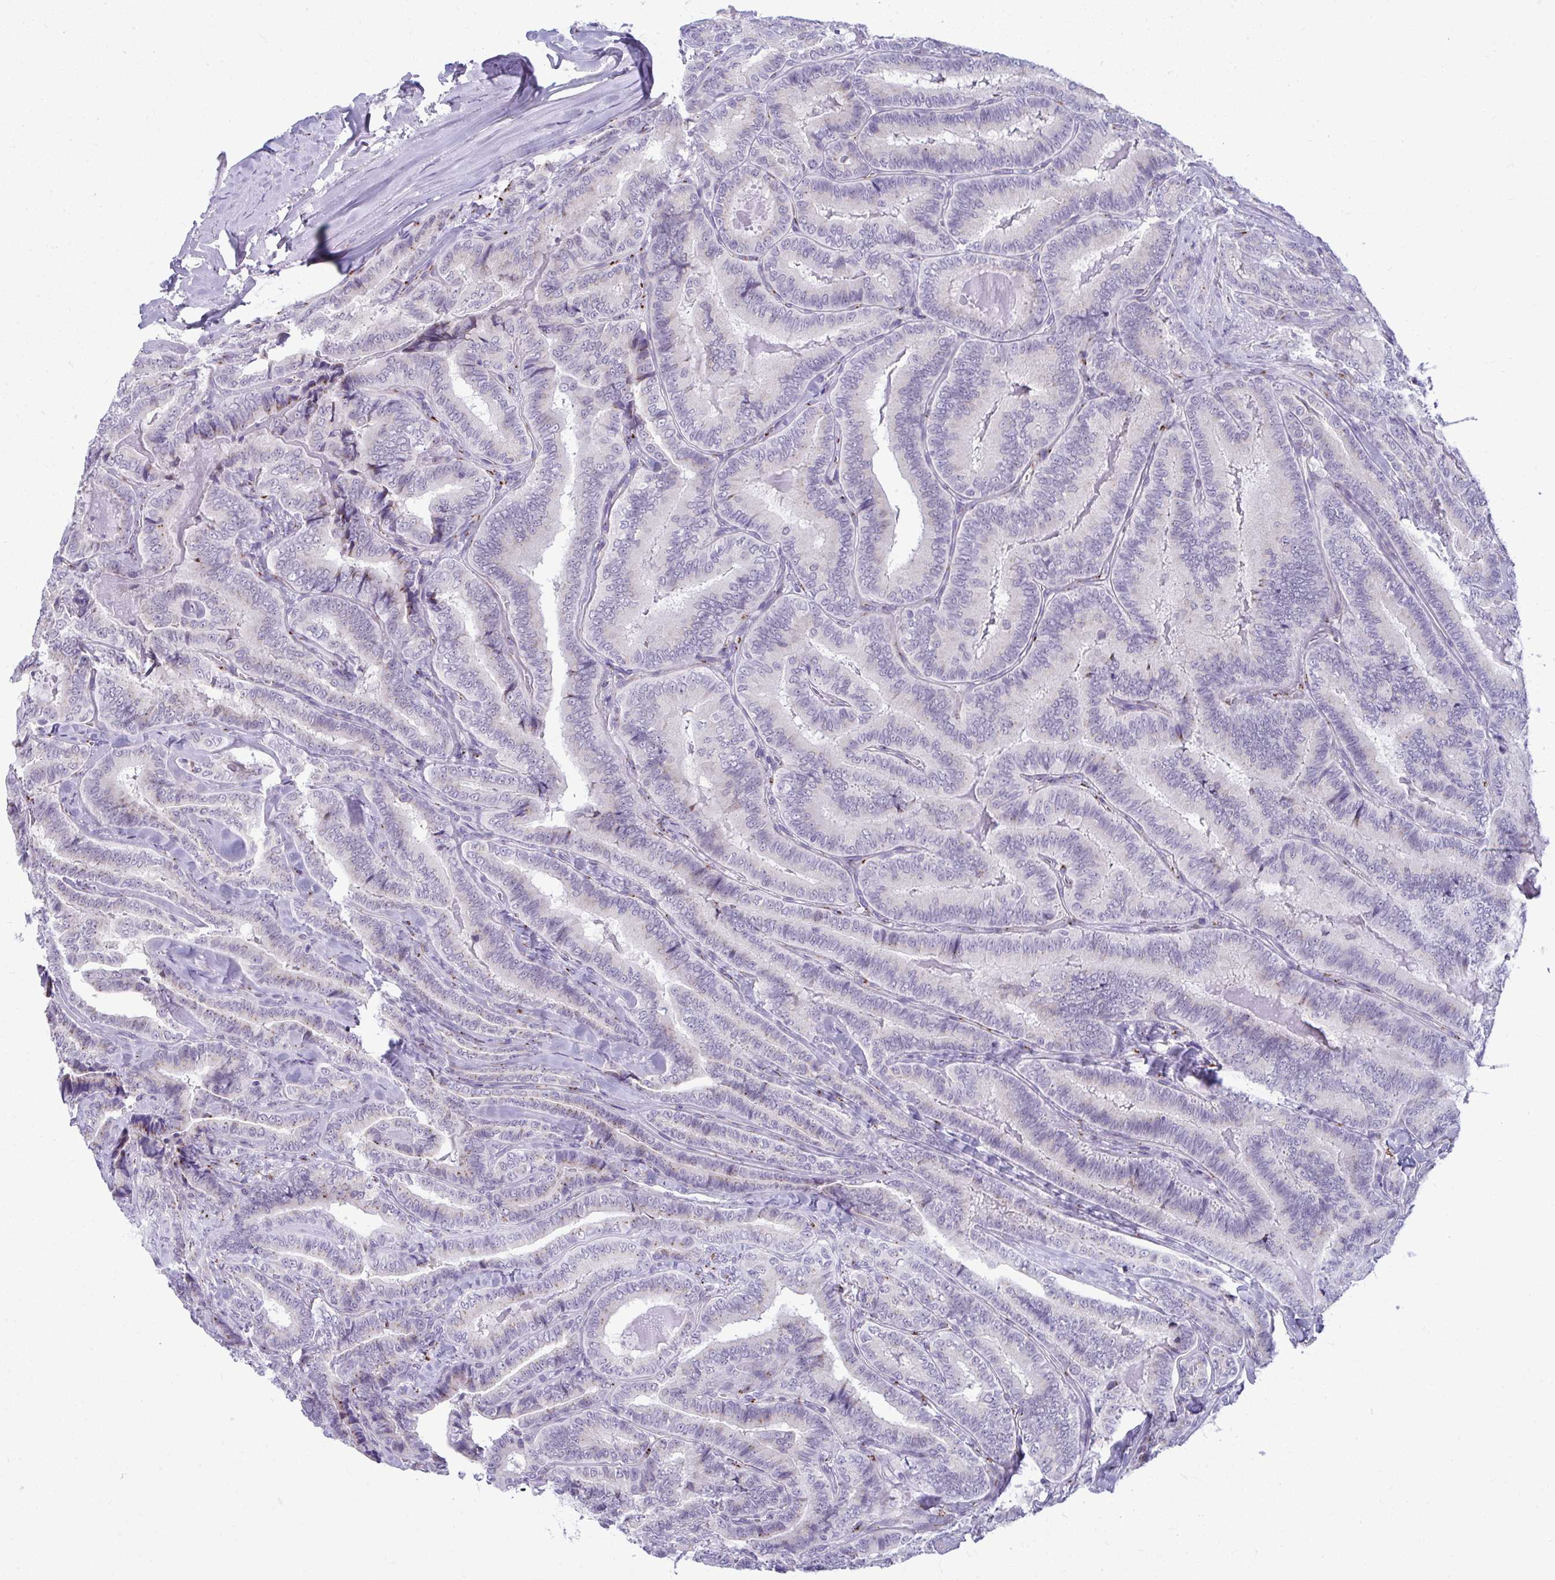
{"staining": {"intensity": "negative", "quantity": "none", "location": "none"}, "tissue": "thyroid cancer", "cell_type": "Tumor cells", "image_type": "cancer", "snomed": [{"axis": "morphology", "description": "Papillary adenocarcinoma, NOS"}, {"axis": "topography", "description": "Thyroid gland"}], "caption": "A photomicrograph of thyroid cancer stained for a protein displays no brown staining in tumor cells. Nuclei are stained in blue.", "gene": "DTX4", "patient": {"sex": "male", "age": 61}}